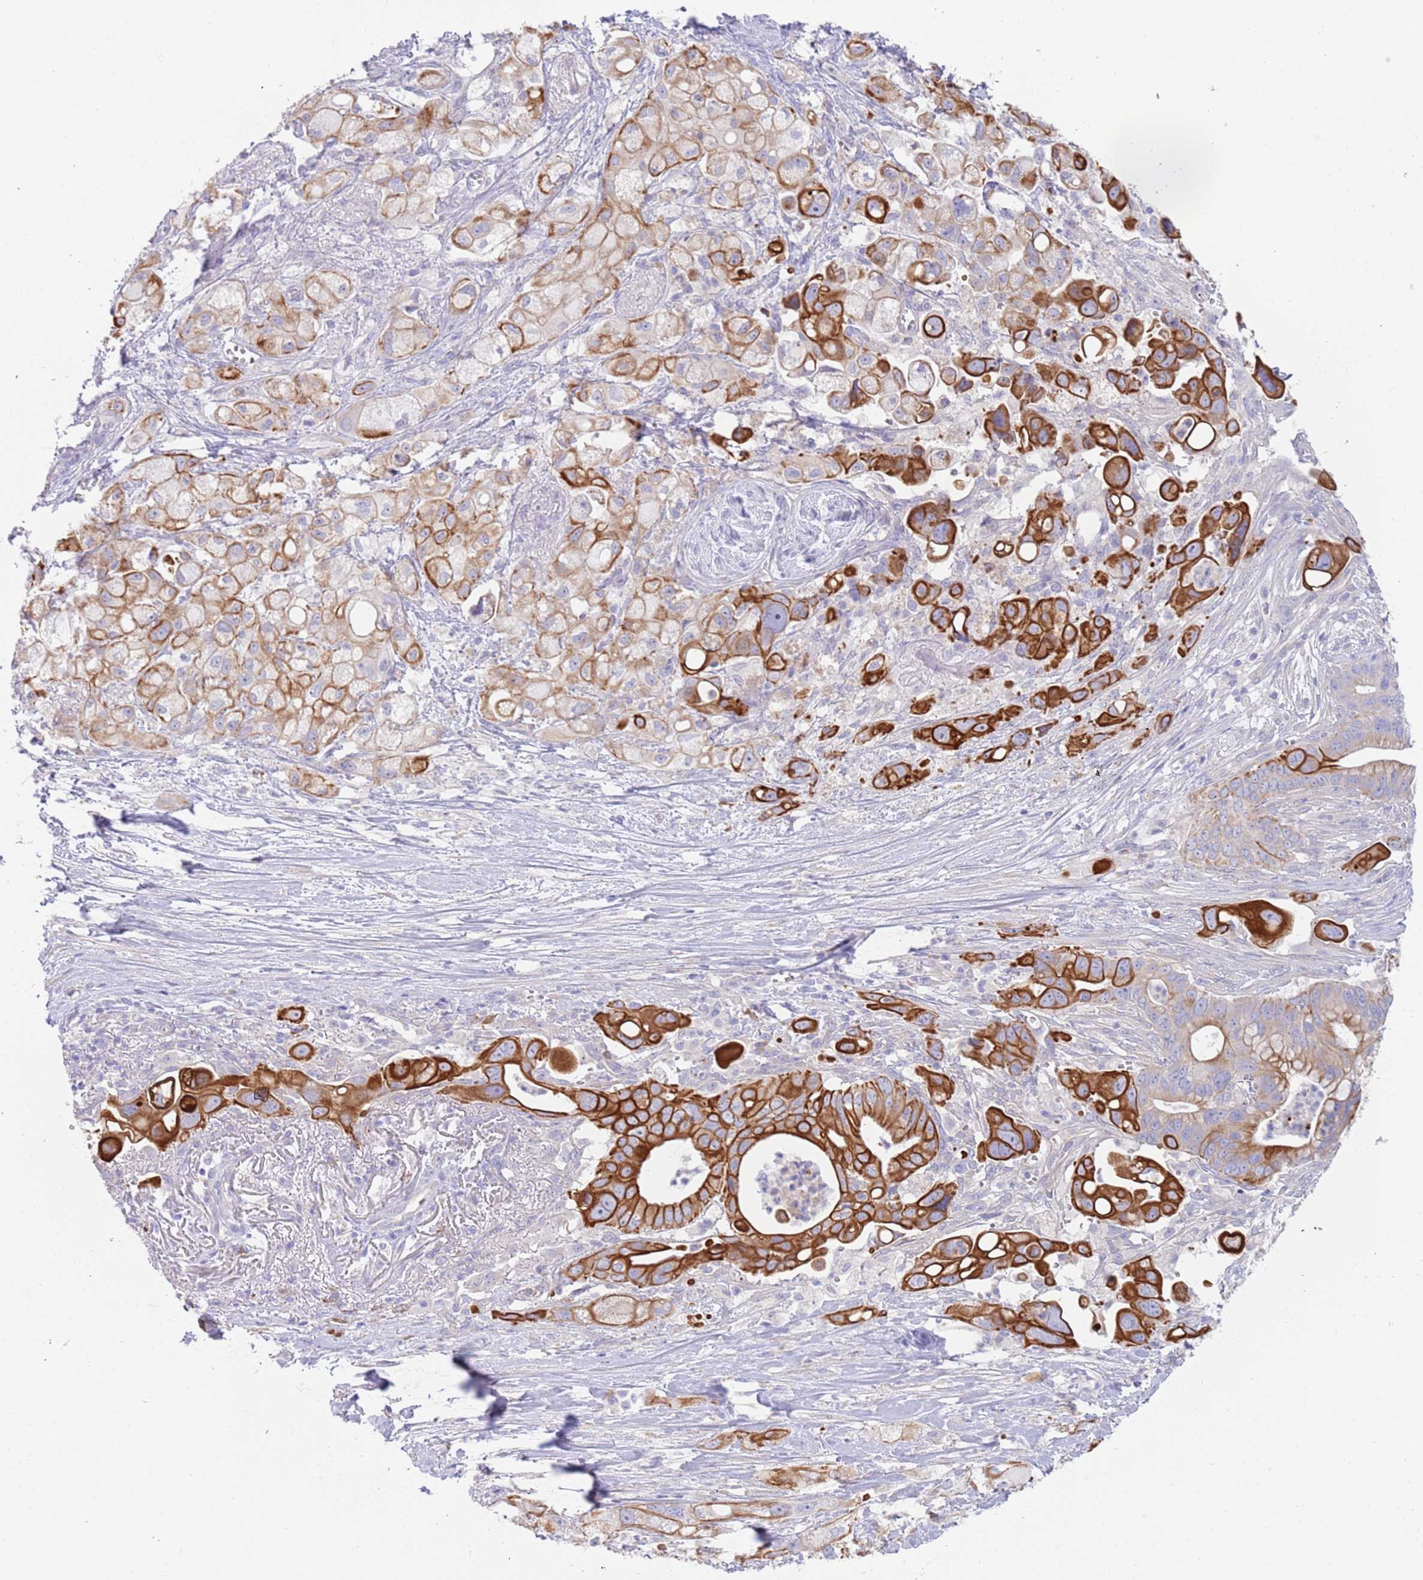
{"staining": {"intensity": "strong", "quantity": "25%-75%", "location": "cytoplasmic/membranous"}, "tissue": "pancreatic cancer", "cell_type": "Tumor cells", "image_type": "cancer", "snomed": [{"axis": "morphology", "description": "Adenocarcinoma, NOS"}, {"axis": "topography", "description": "Pancreas"}], "caption": "Brown immunohistochemical staining in human pancreatic cancer displays strong cytoplasmic/membranous staining in about 25%-75% of tumor cells.", "gene": "CCDC149", "patient": {"sex": "male", "age": 68}}